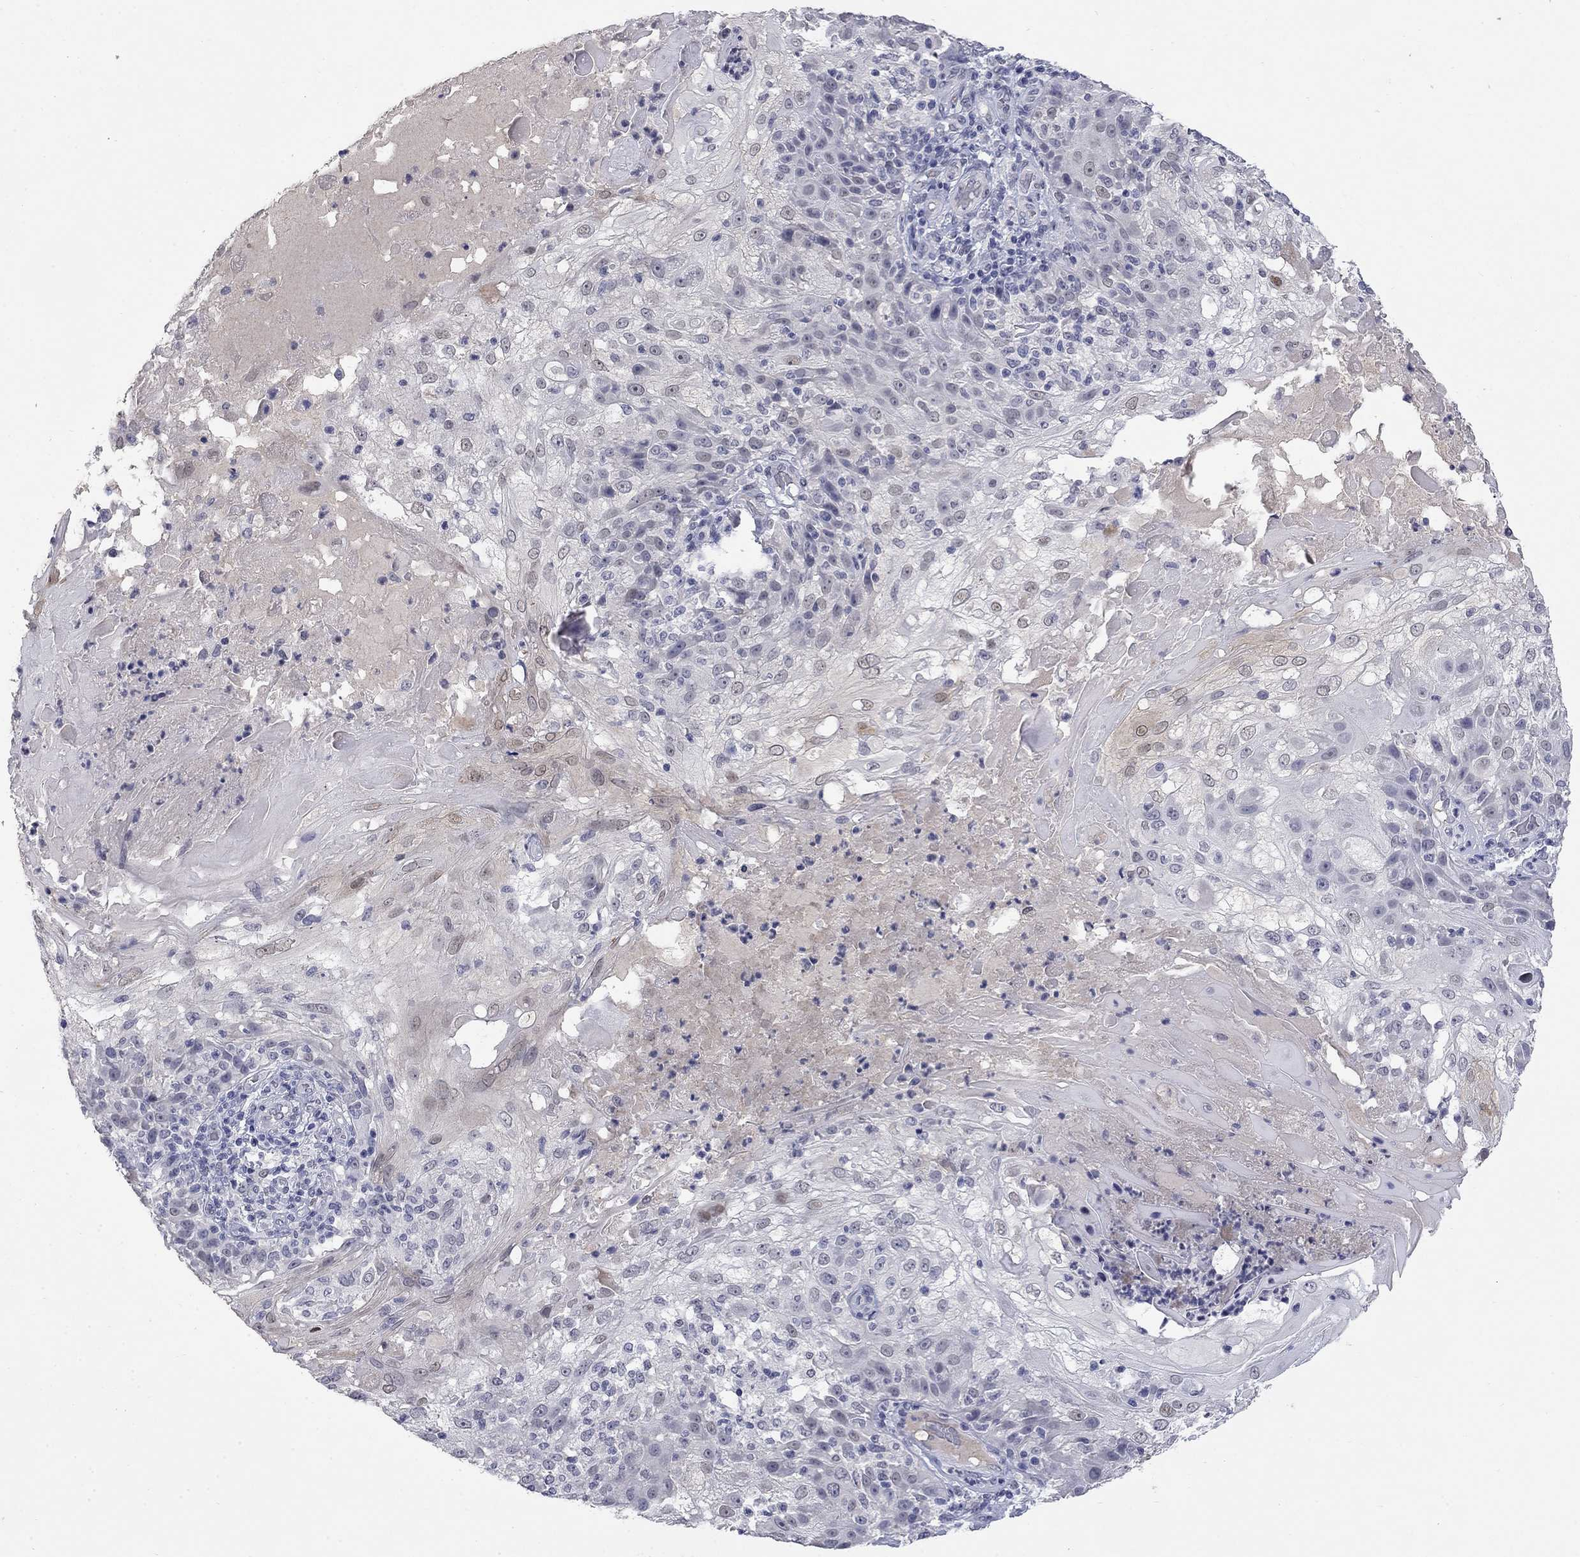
{"staining": {"intensity": "negative", "quantity": "none", "location": "none"}, "tissue": "skin cancer", "cell_type": "Tumor cells", "image_type": "cancer", "snomed": [{"axis": "morphology", "description": "Normal tissue, NOS"}, {"axis": "morphology", "description": "Squamous cell carcinoma, NOS"}, {"axis": "topography", "description": "Skin"}], "caption": "Immunohistochemistry (IHC) histopathology image of neoplastic tissue: skin cancer stained with DAB displays no significant protein staining in tumor cells. (Brightfield microscopy of DAB (3,3'-diaminobenzidine) IHC at high magnification).", "gene": "SLC51A", "patient": {"sex": "female", "age": 83}}